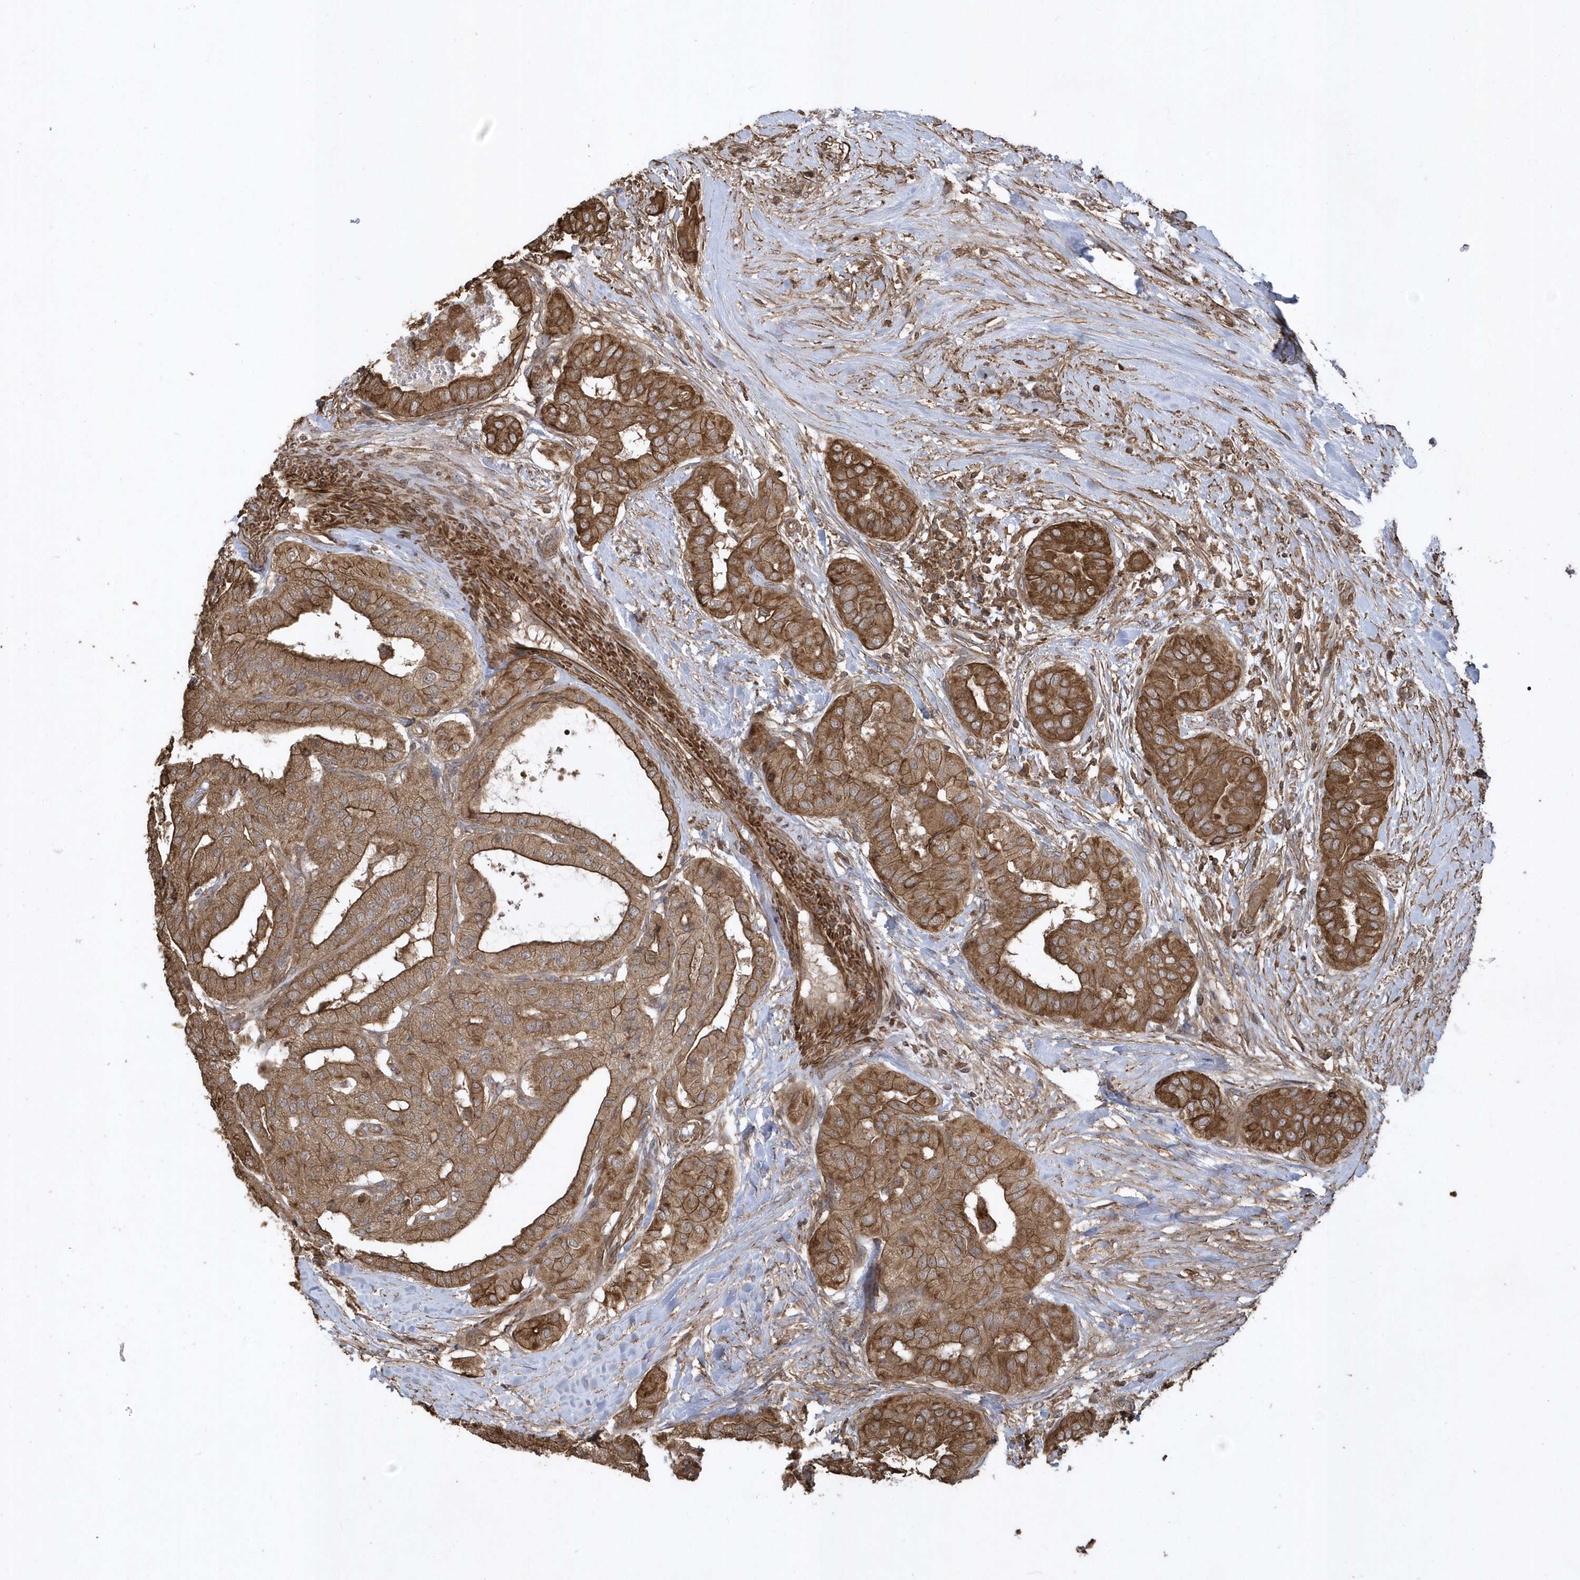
{"staining": {"intensity": "moderate", "quantity": ">75%", "location": "cytoplasmic/membranous"}, "tissue": "thyroid cancer", "cell_type": "Tumor cells", "image_type": "cancer", "snomed": [{"axis": "morphology", "description": "Papillary adenocarcinoma, NOS"}, {"axis": "topography", "description": "Thyroid gland"}], "caption": "The immunohistochemical stain shows moderate cytoplasmic/membranous positivity in tumor cells of papillary adenocarcinoma (thyroid) tissue.", "gene": "SENP8", "patient": {"sex": "female", "age": 59}}